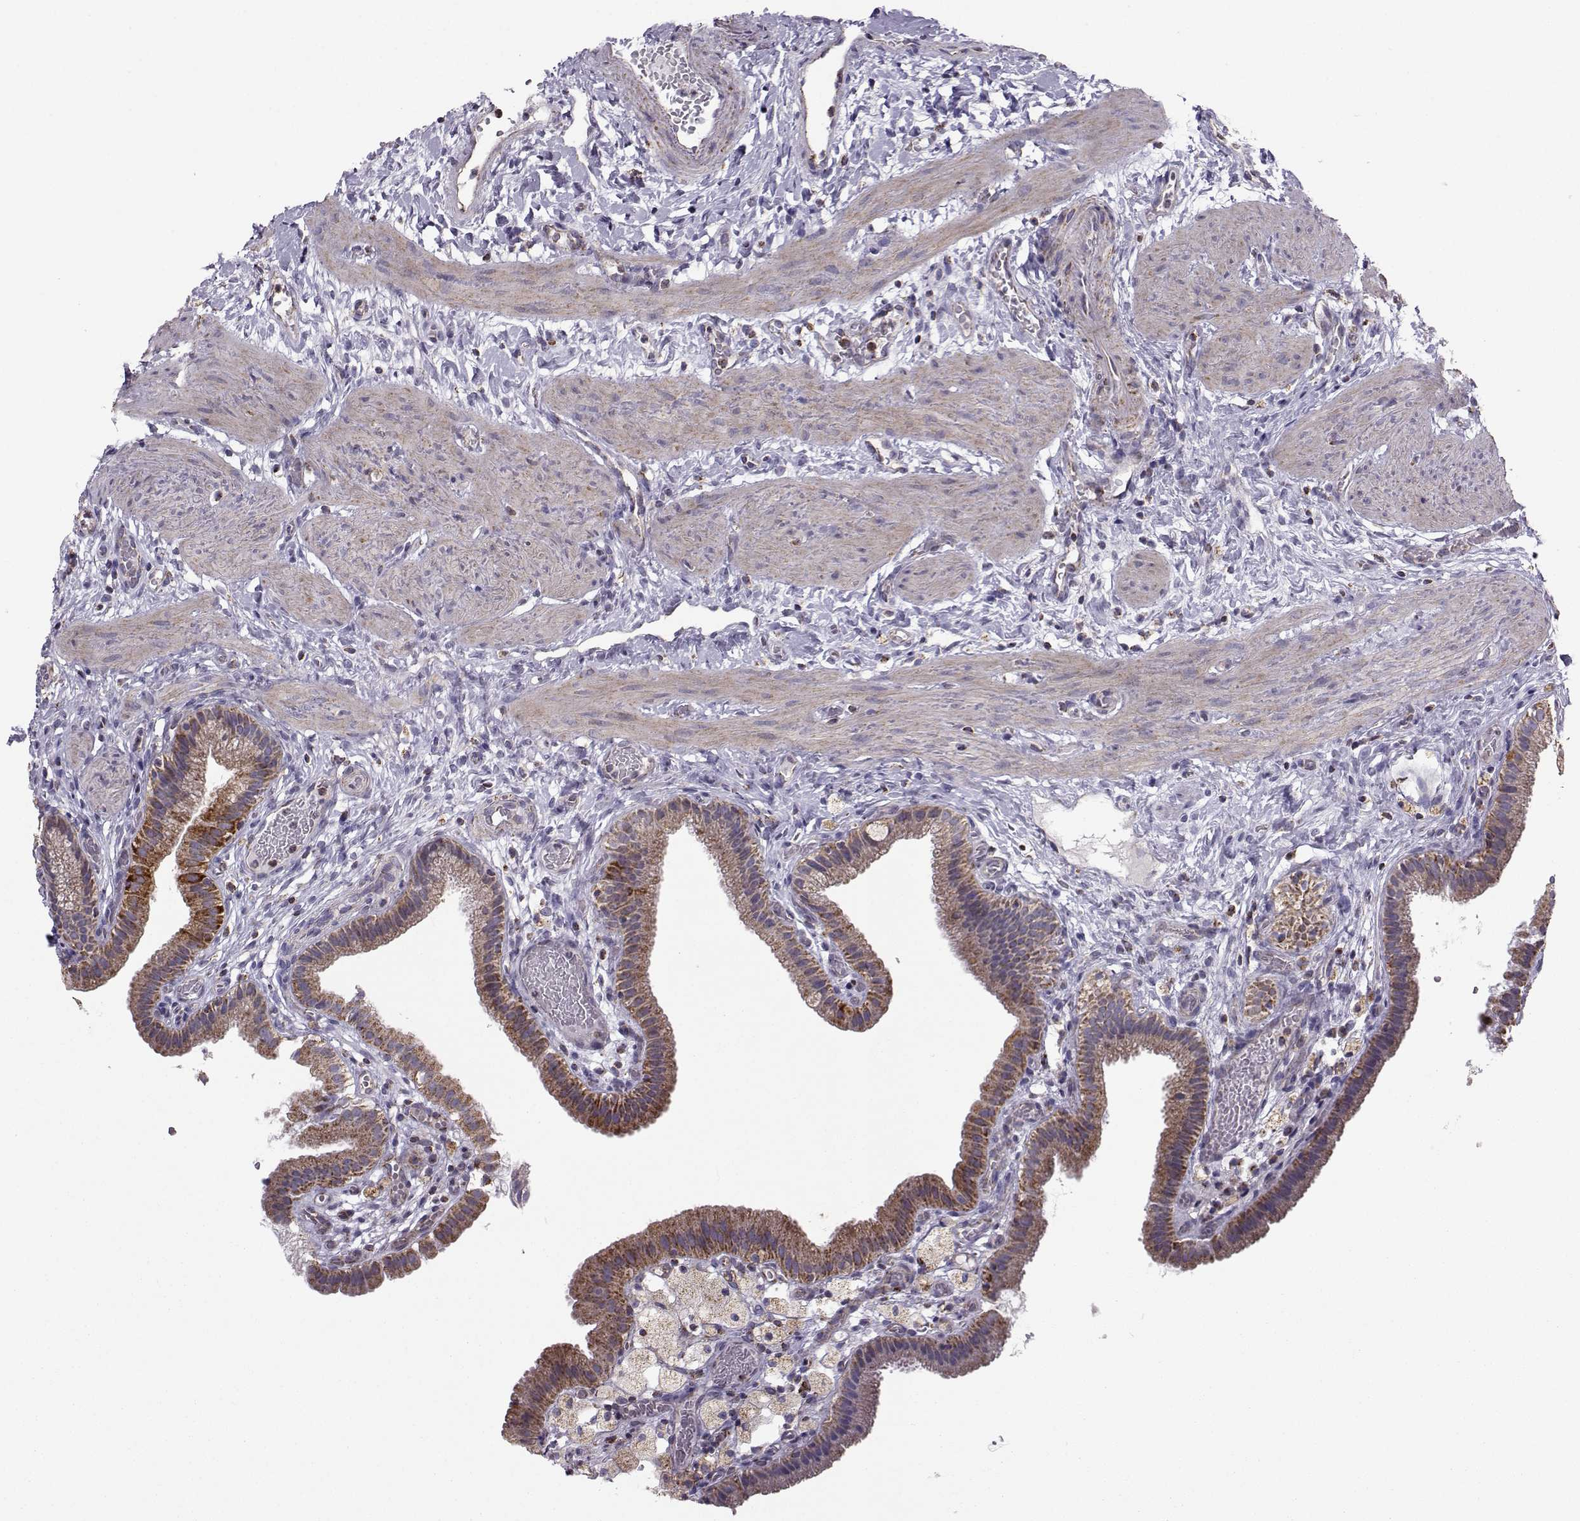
{"staining": {"intensity": "strong", "quantity": ">75%", "location": "cytoplasmic/membranous"}, "tissue": "gallbladder", "cell_type": "Glandular cells", "image_type": "normal", "snomed": [{"axis": "morphology", "description": "Normal tissue, NOS"}, {"axis": "topography", "description": "Gallbladder"}], "caption": "Immunohistochemistry micrograph of benign gallbladder stained for a protein (brown), which exhibits high levels of strong cytoplasmic/membranous staining in about >75% of glandular cells.", "gene": "NECAB3", "patient": {"sex": "female", "age": 24}}